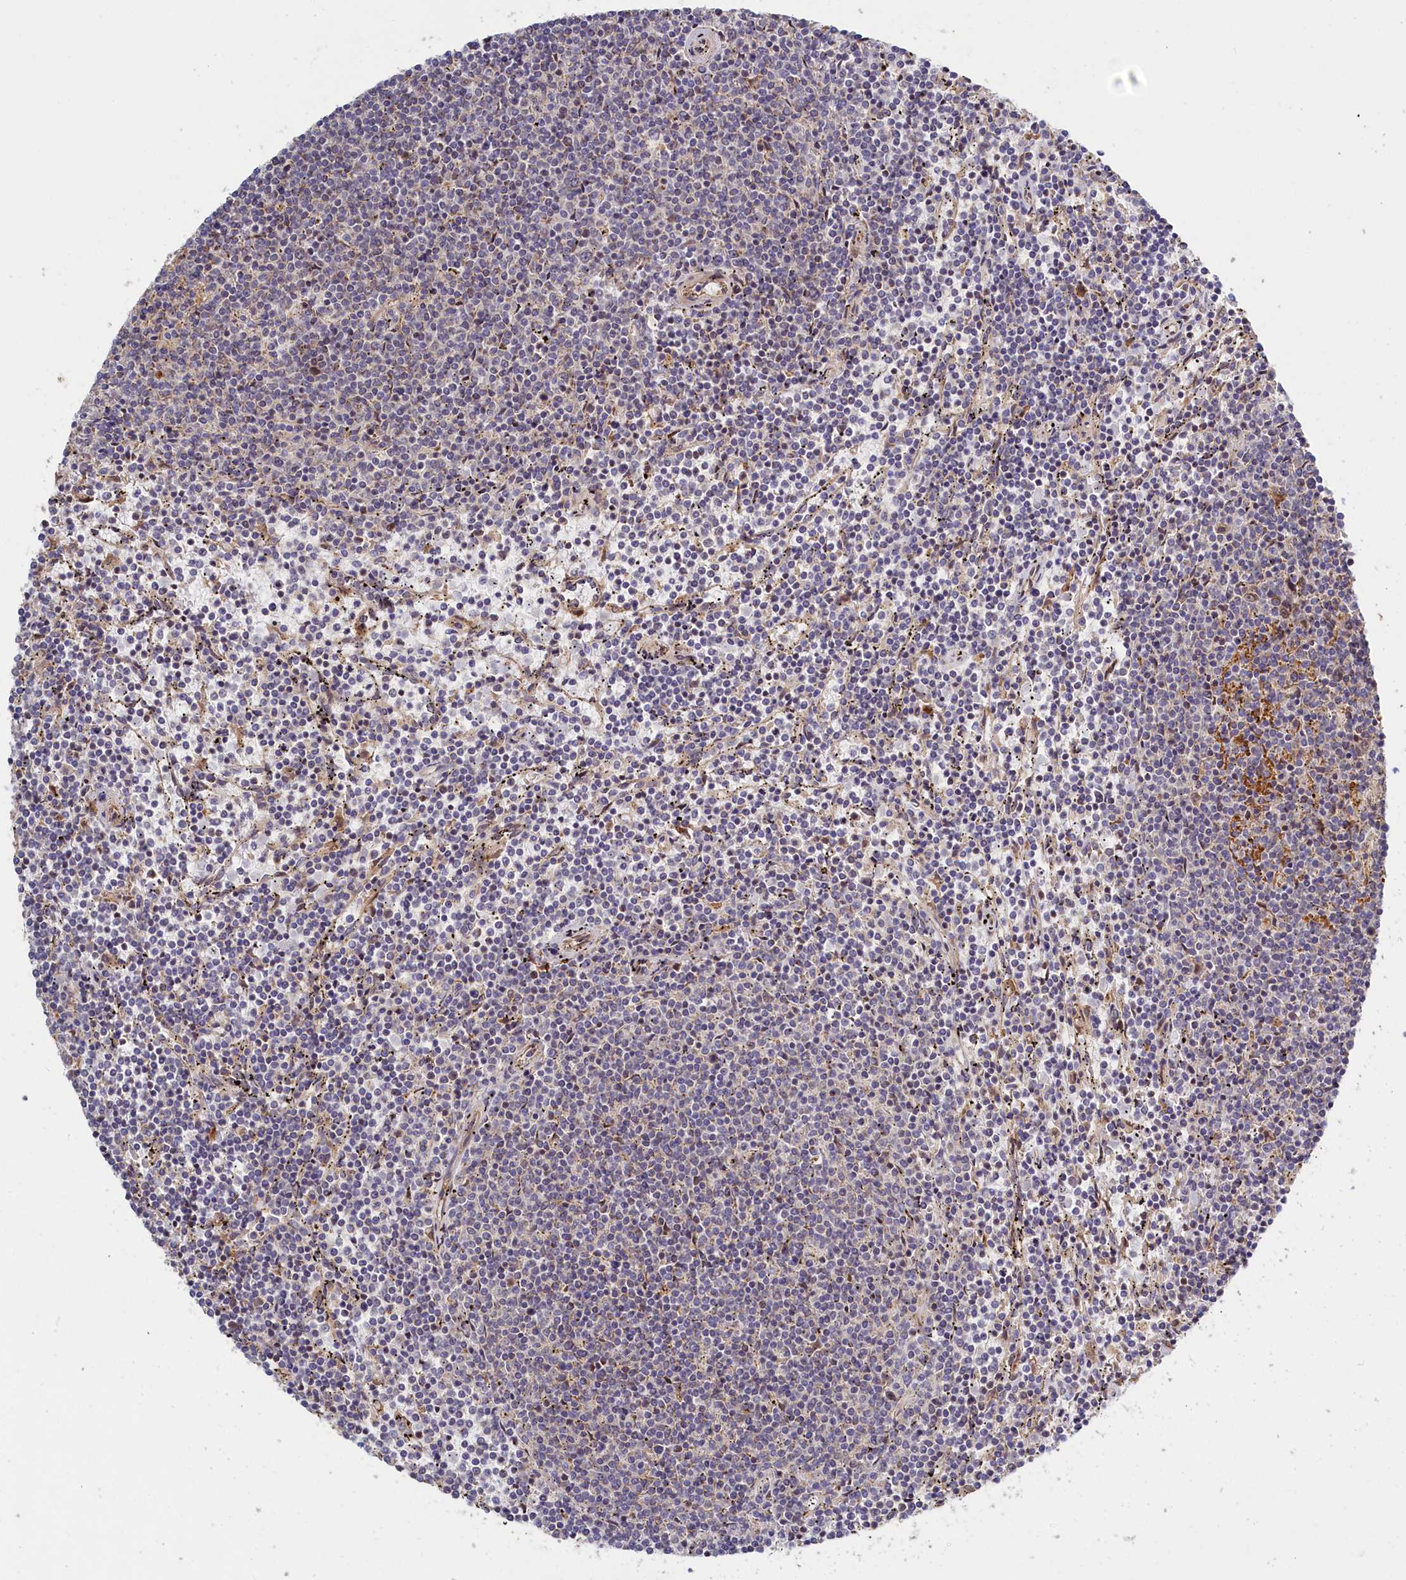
{"staining": {"intensity": "negative", "quantity": "none", "location": "none"}, "tissue": "lymphoma", "cell_type": "Tumor cells", "image_type": "cancer", "snomed": [{"axis": "morphology", "description": "Malignant lymphoma, non-Hodgkin's type, Low grade"}, {"axis": "topography", "description": "Spleen"}], "caption": "Histopathology image shows no significant protein positivity in tumor cells of lymphoma.", "gene": "CEP44", "patient": {"sex": "female", "age": 50}}